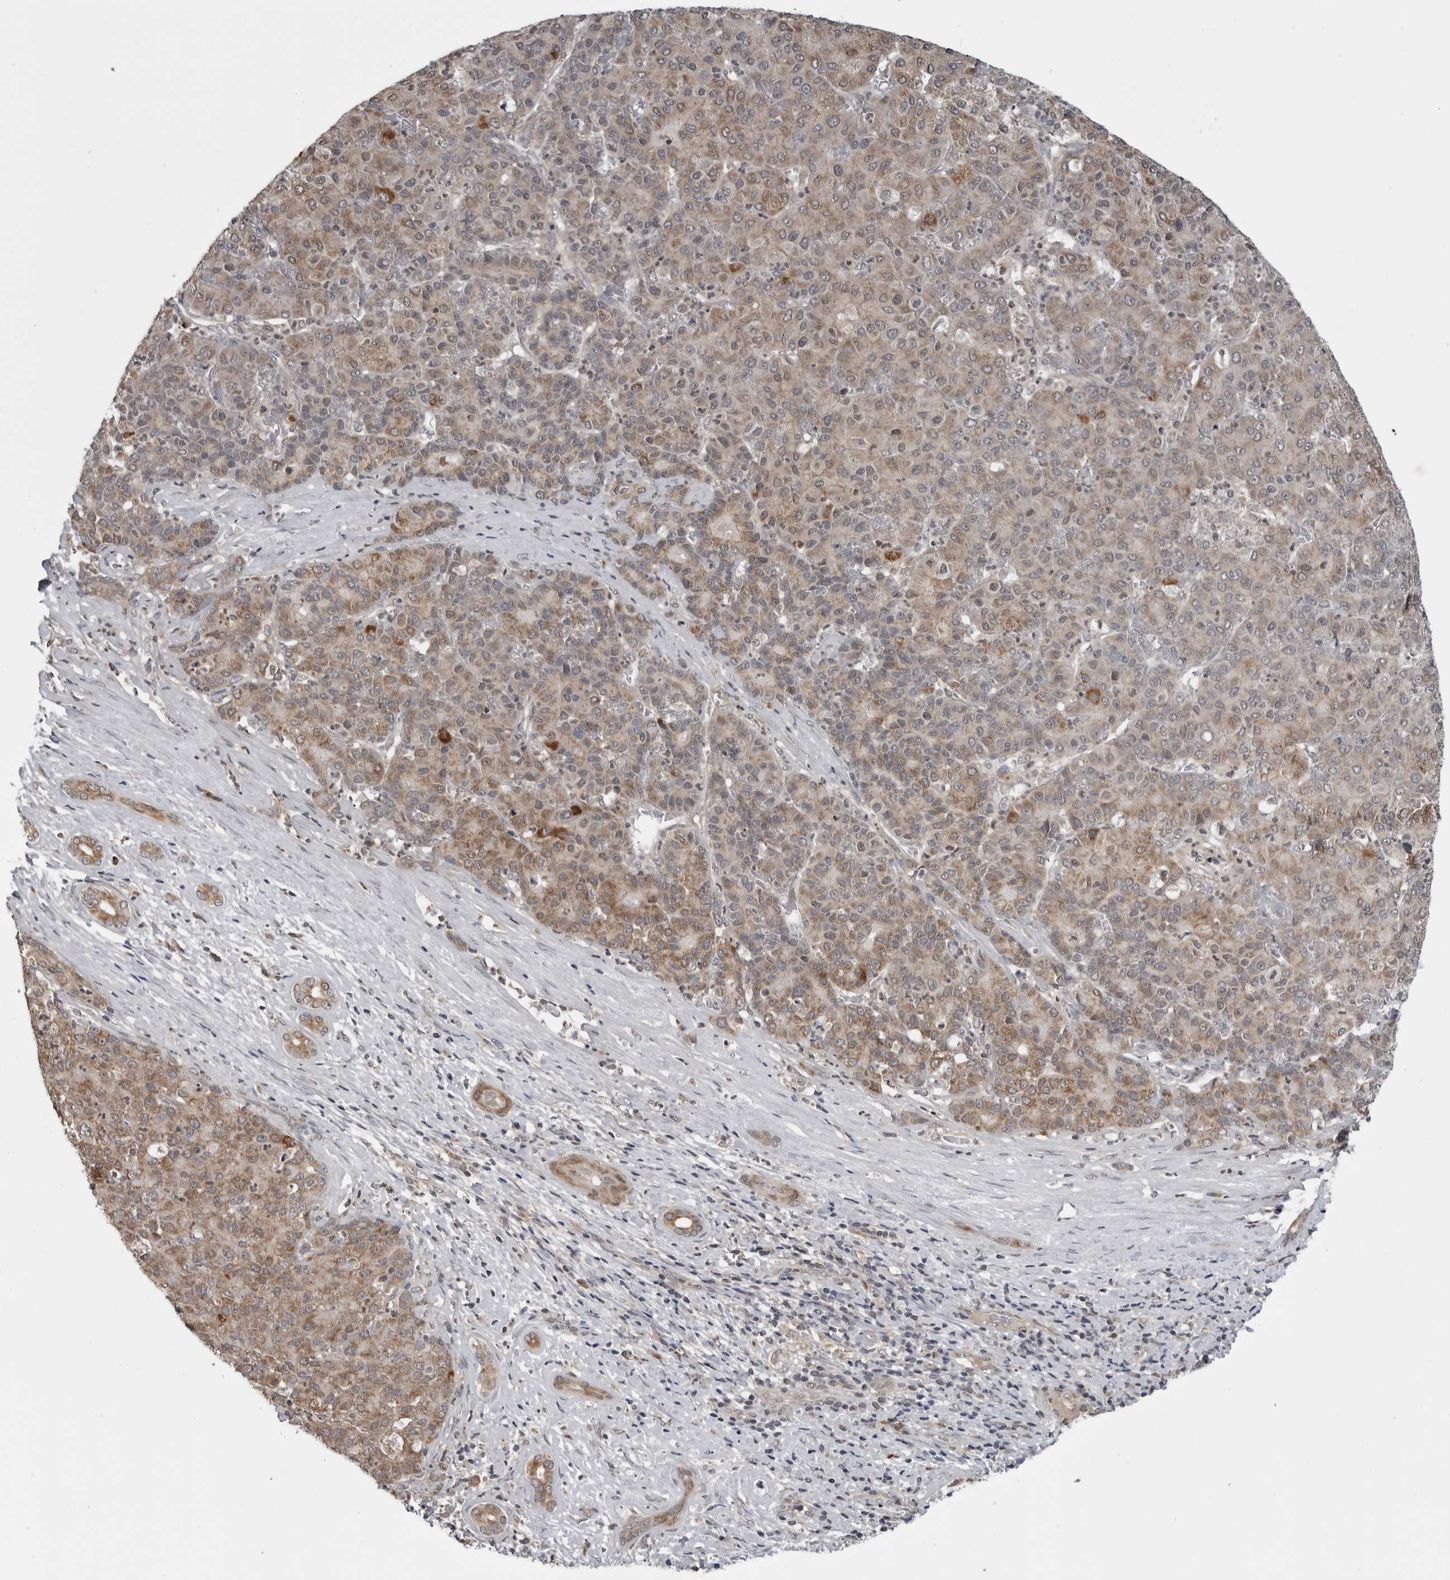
{"staining": {"intensity": "moderate", "quantity": ">75%", "location": "cytoplasmic/membranous"}, "tissue": "liver cancer", "cell_type": "Tumor cells", "image_type": "cancer", "snomed": [{"axis": "morphology", "description": "Carcinoma, Hepatocellular, NOS"}, {"axis": "topography", "description": "Liver"}], "caption": "Immunohistochemistry of human liver cancer shows medium levels of moderate cytoplasmic/membranous expression in about >75% of tumor cells.", "gene": "FAAP100", "patient": {"sex": "male", "age": 65}}